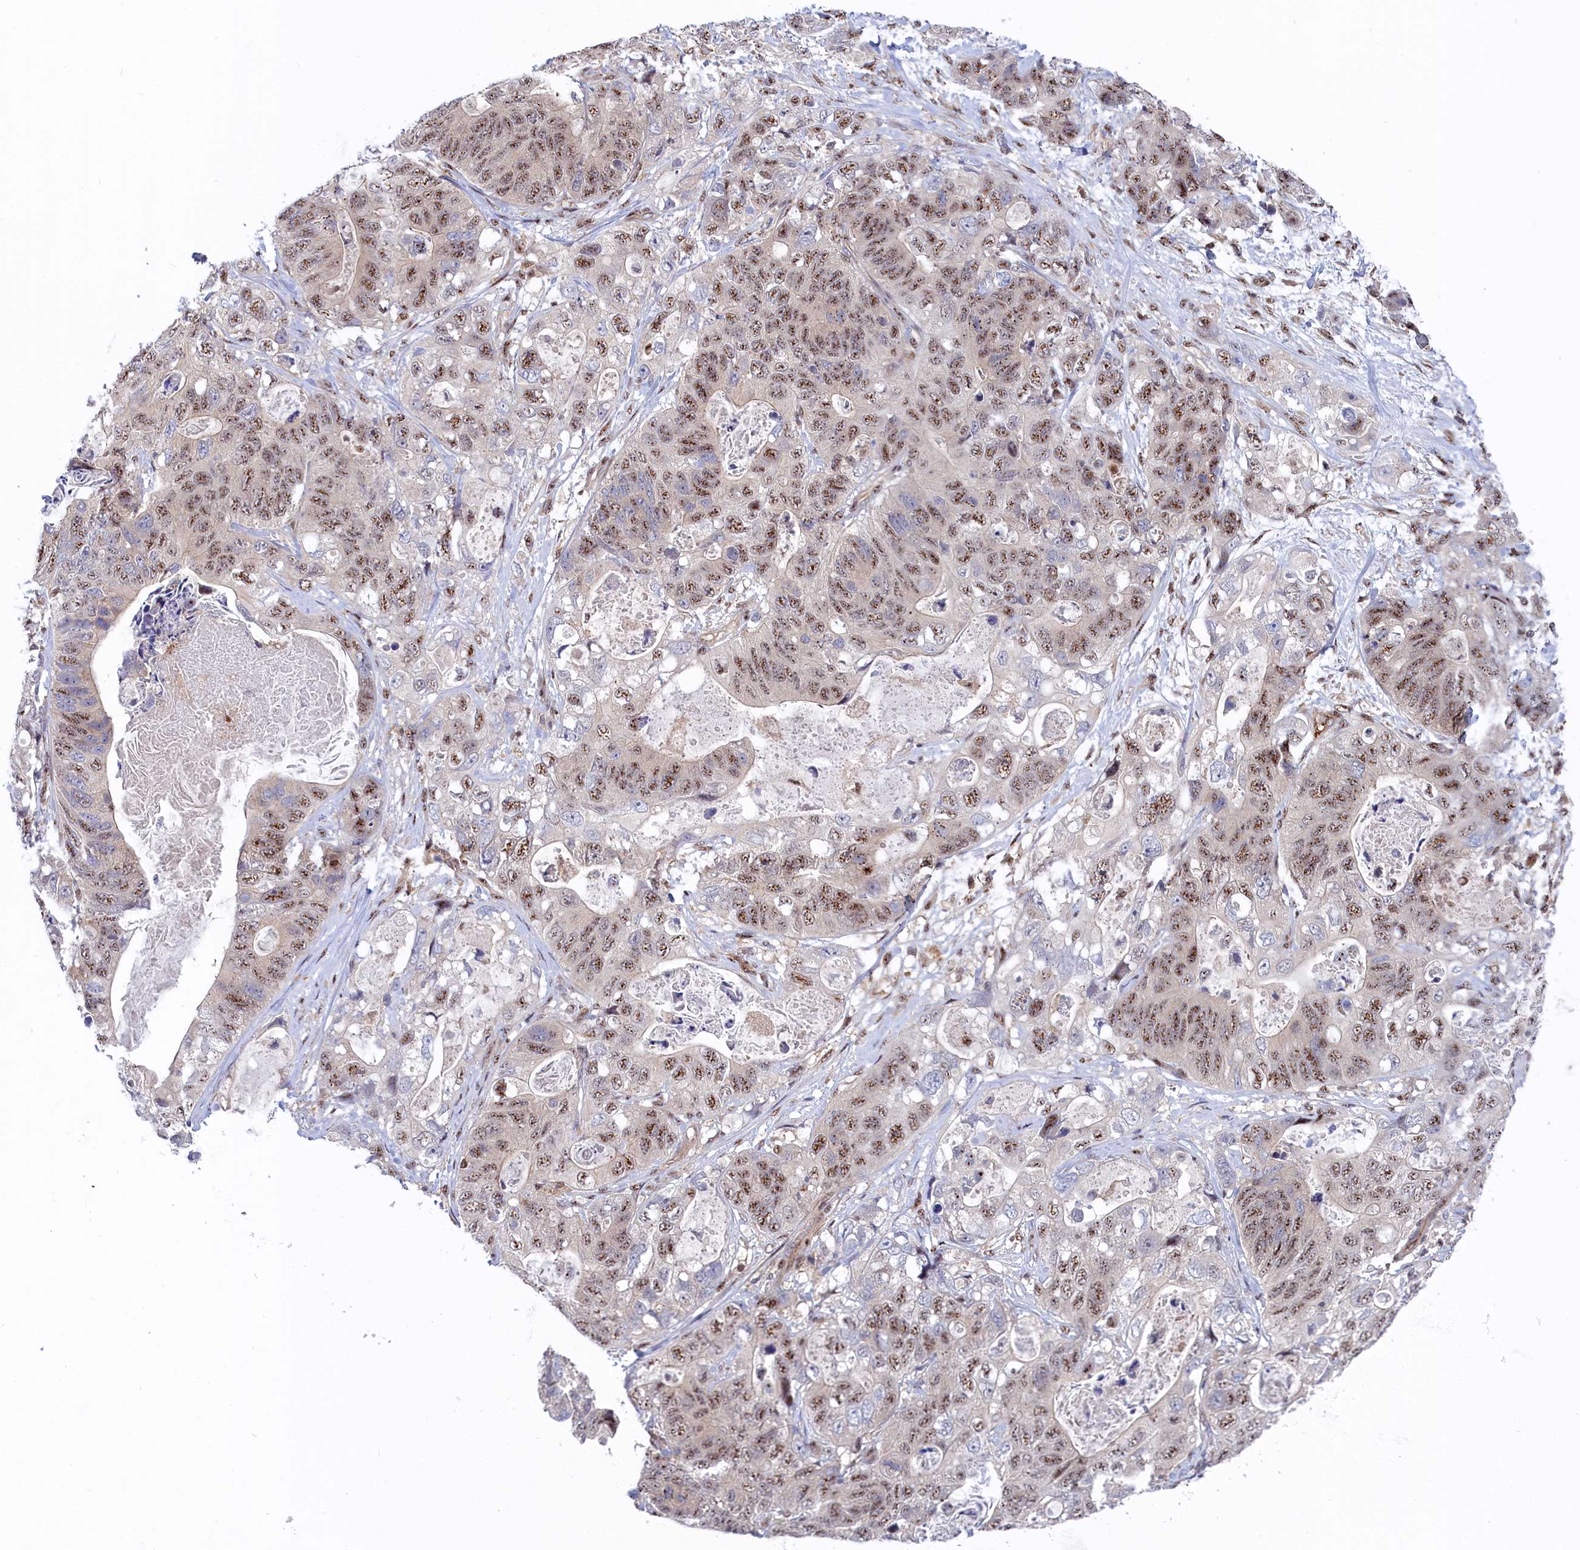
{"staining": {"intensity": "moderate", "quantity": ">75%", "location": "nuclear"}, "tissue": "stomach cancer", "cell_type": "Tumor cells", "image_type": "cancer", "snomed": [{"axis": "morphology", "description": "Adenocarcinoma, NOS"}, {"axis": "topography", "description": "Stomach"}], "caption": "Protein analysis of adenocarcinoma (stomach) tissue exhibits moderate nuclear positivity in about >75% of tumor cells.", "gene": "TAB1", "patient": {"sex": "female", "age": 89}}